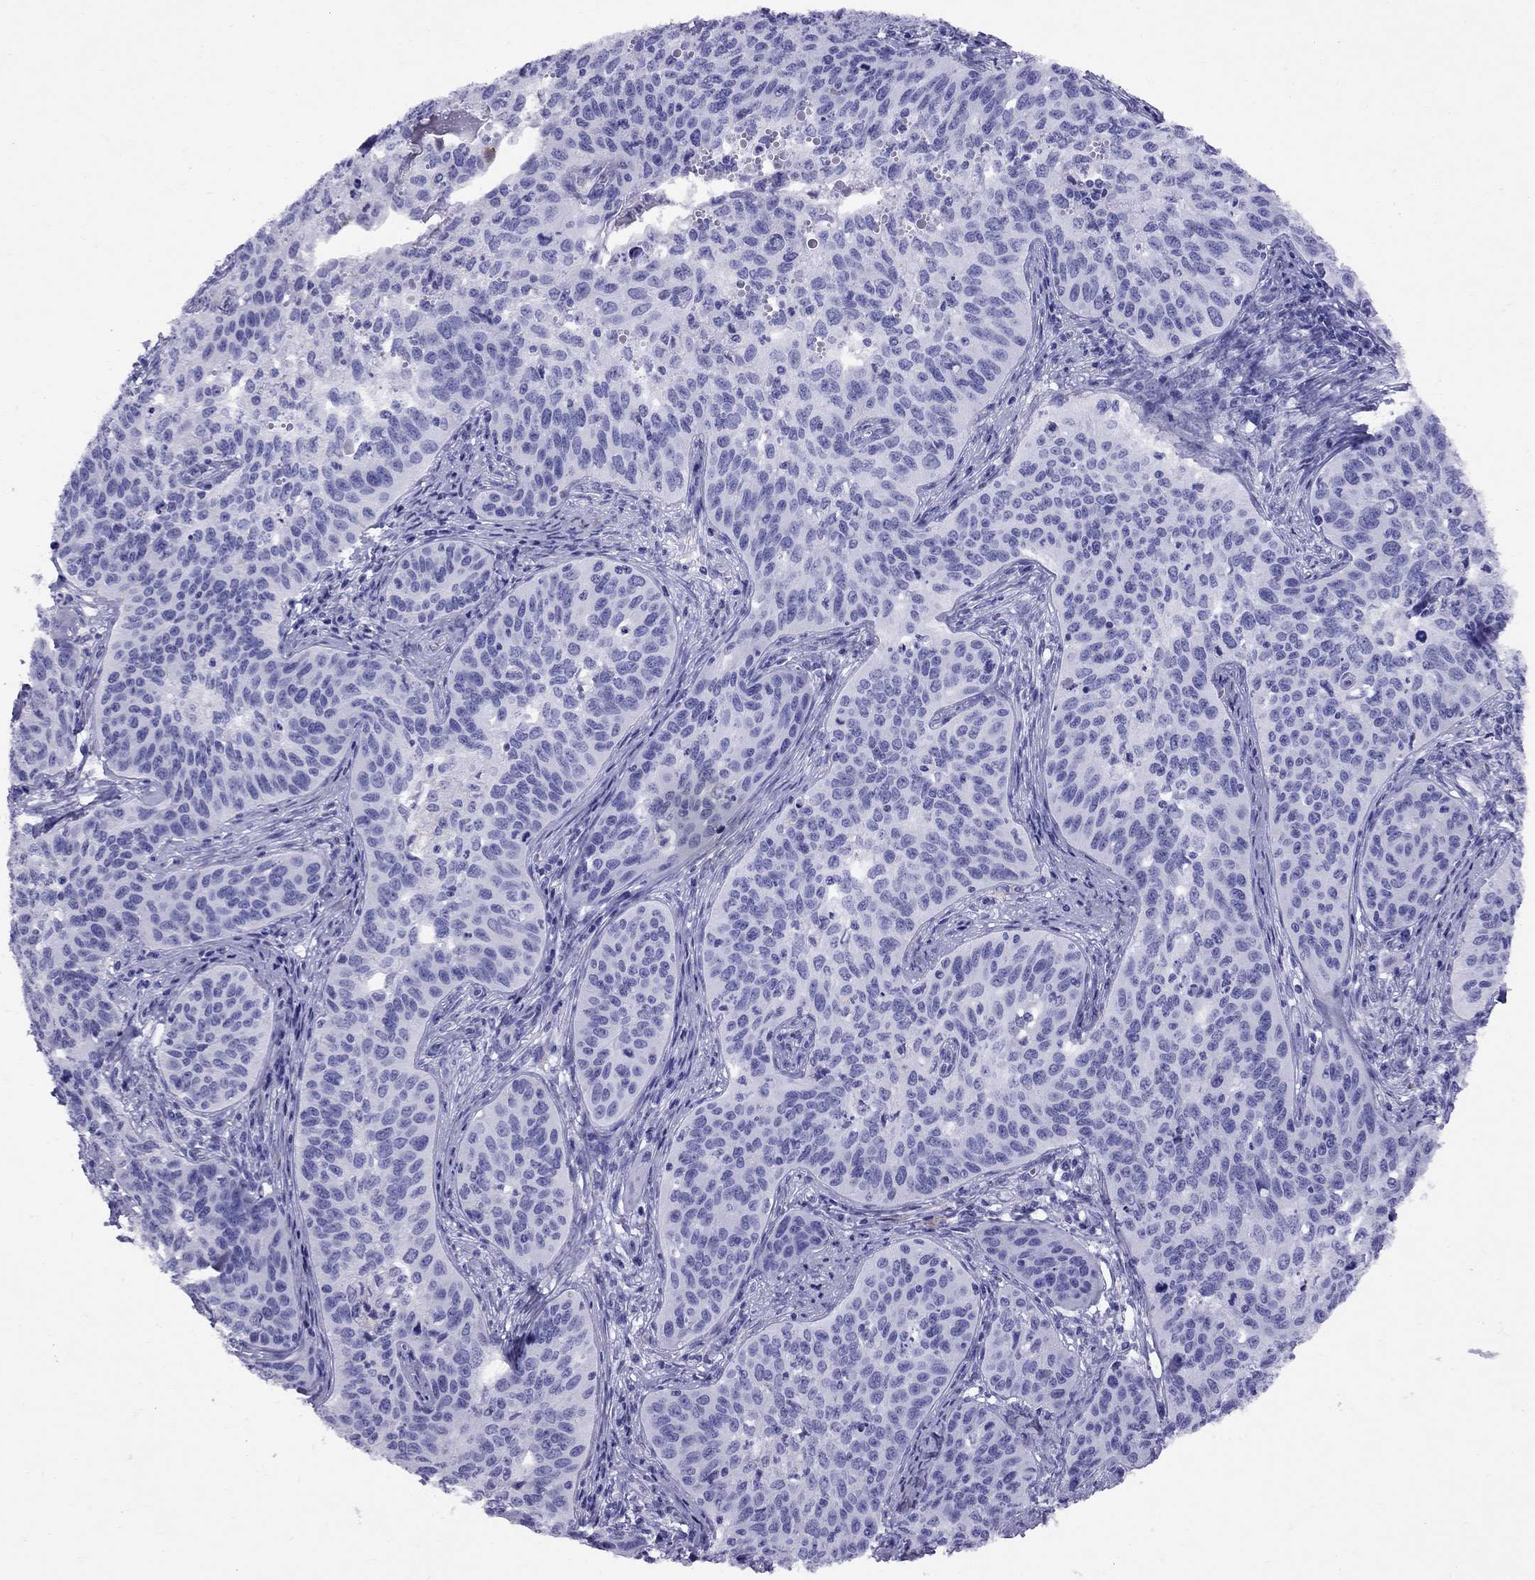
{"staining": {"intensity": "negative", "quantity": "none", "location": "none"}, "tissue": "cervical cancer", "cell_type": "Tumor cells", "image_type": "cancer", "snomed": [{"axis": "morphology", "description": "Squamous cell carcinoma, NOS"}, {"axis": "topography", "description": "Cervix"}], "caption": "High magnification brightfield microscopy of cervical cancer (squamous cell carcinoma) stained with DAB (3,3'-diaminobenzidine) (brown) and counterstained with hematoxylin (blue): tumor cells show no significant expression. The staining was performed using DAB (3,3'-diaminobenzidine) to visualize the protein expression in brown, while the nuclei were stained in blue with hematoxylin (Magnification: 20x).", "gene": "AVPR1B", "patient": {"sex": "female", "age": 31}}